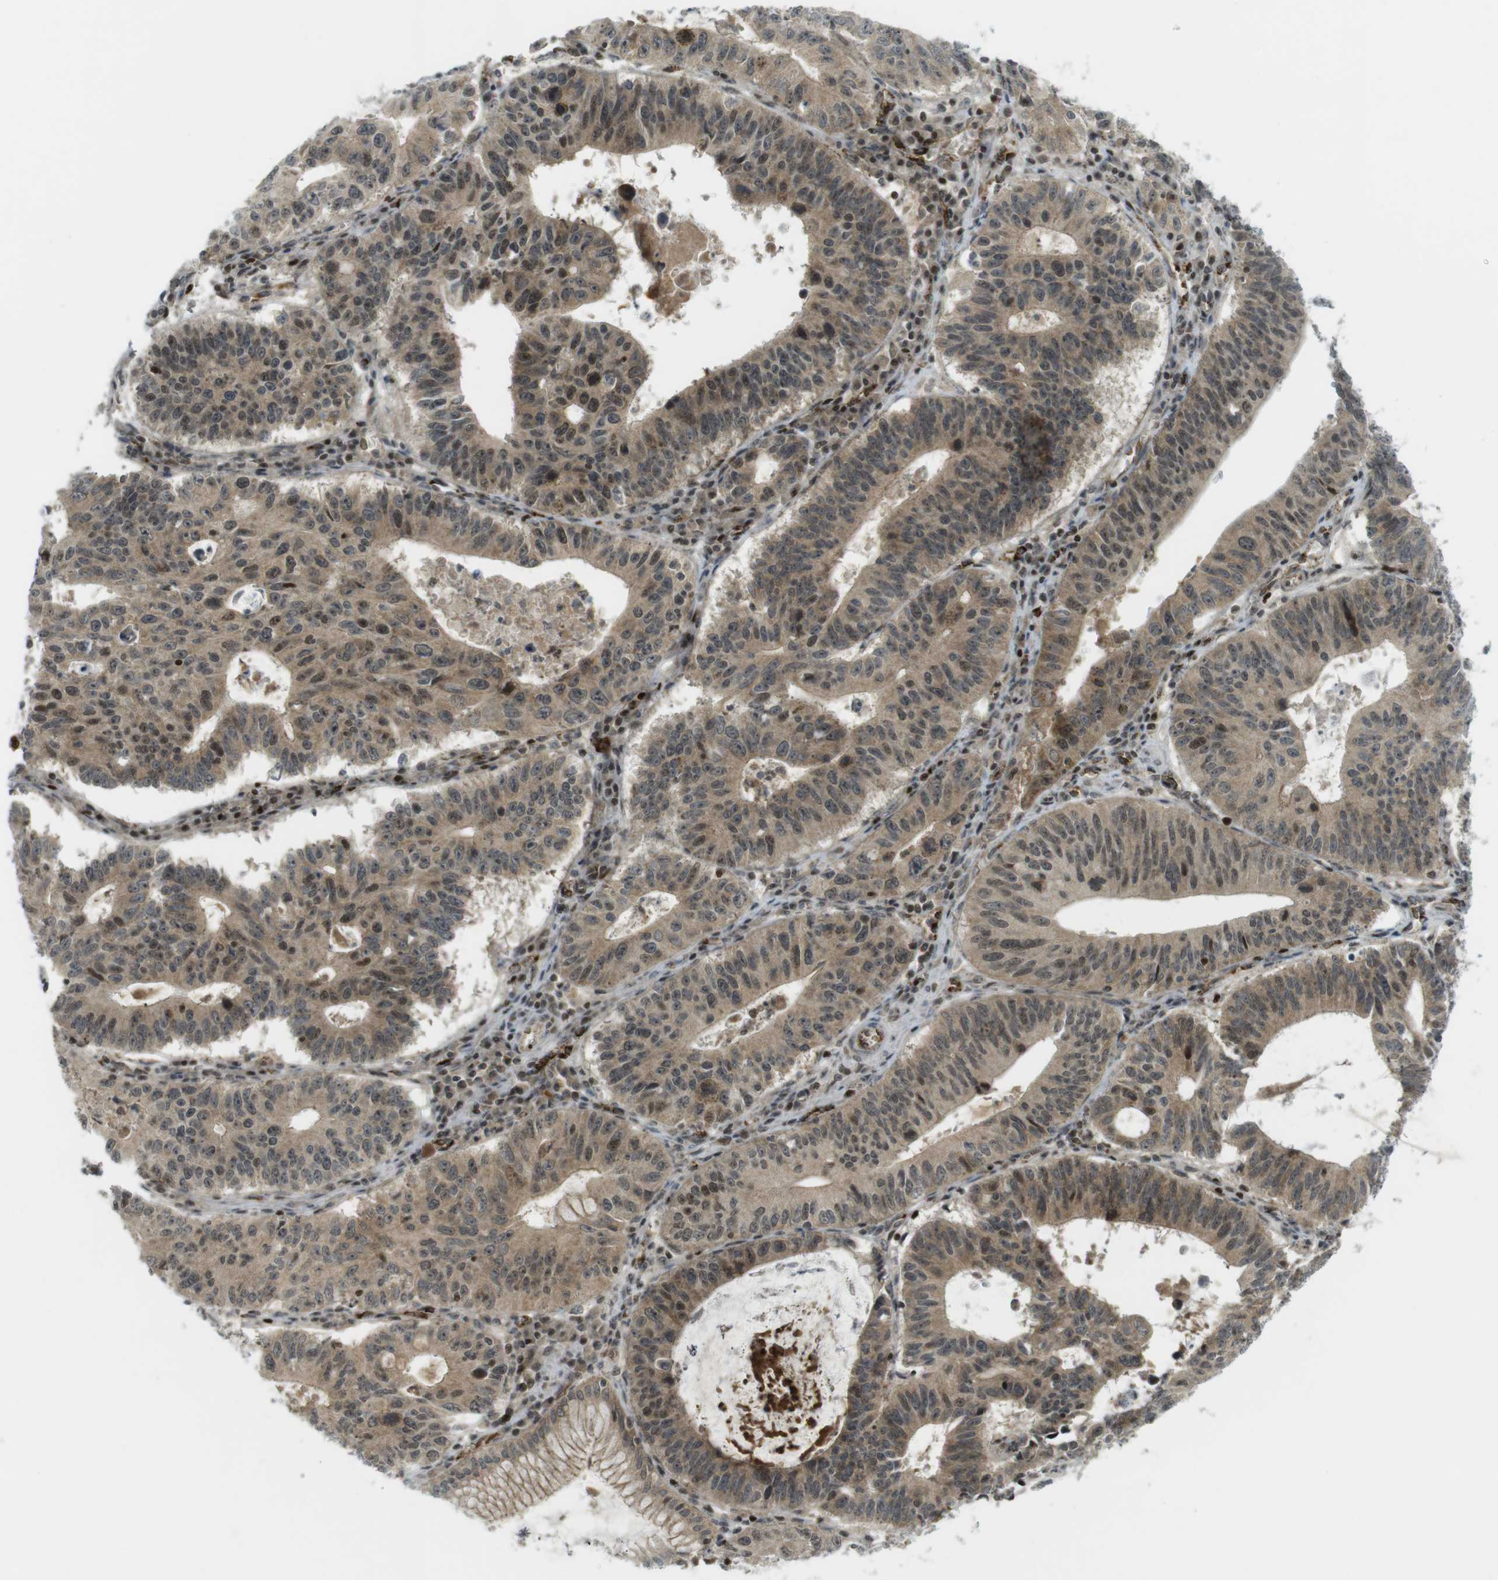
{"staining": {"intensity": "moderate", "quantity": ">75%", "location": "cytoplasmic/membranous,nuclear"}, "tissue": "stomach cancer", "cell_type": "Tumor cells", "image_type": "cancer", "snomed": [{"axis": "morphology", "description": "Adenocarcinoma, NOS"}, {"axis": "topography", "description": "Stomach"}], "caption": "Stomach cancer (adenocarcinoma) tissue demonstrates moderate cytoplasmic/membranous and nuclear expression in about >75% of tumor cells", "gene": "PPP1R13B", "patient": {"sex": "male", "age": 59}}